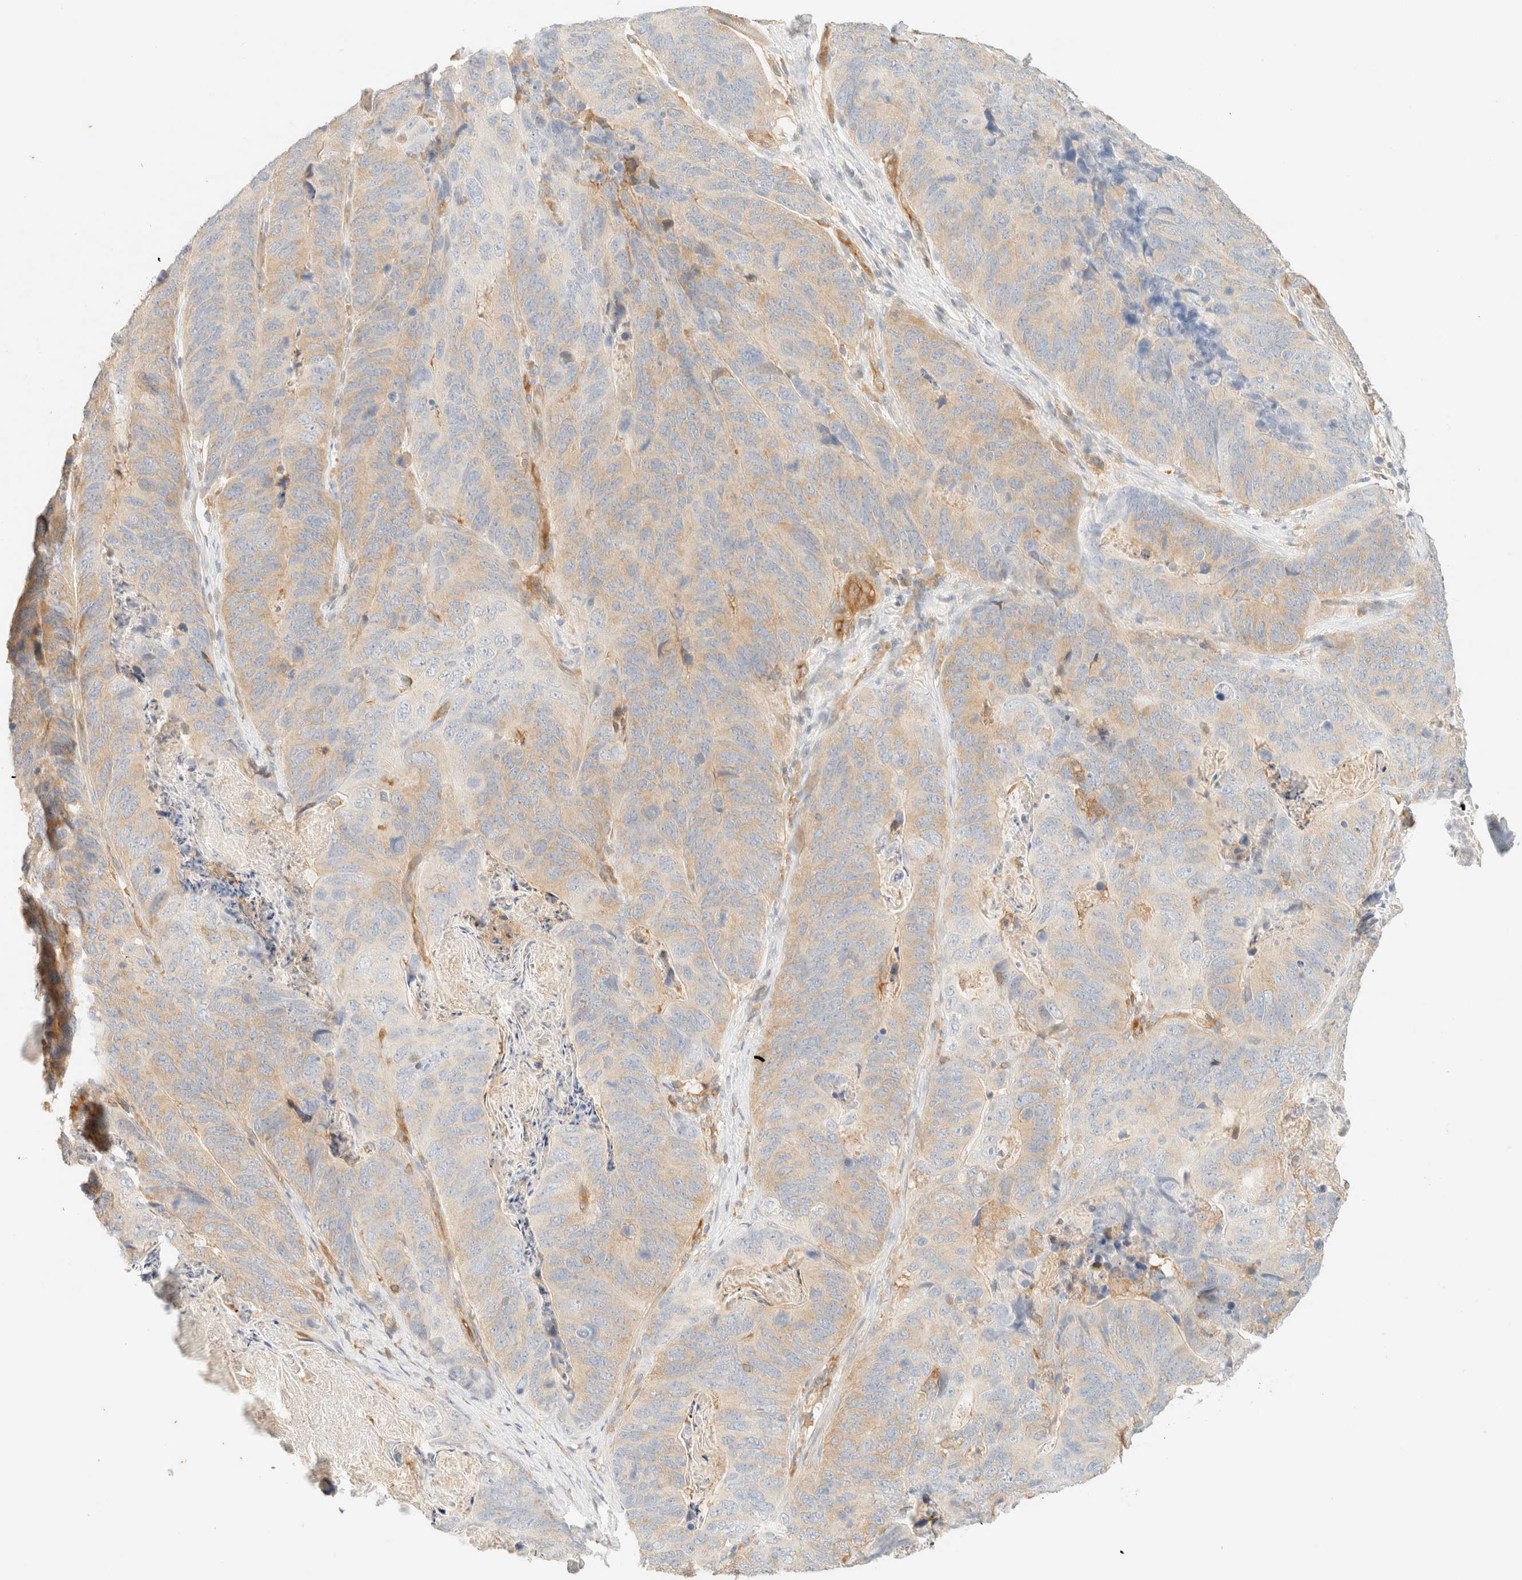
{"staining": {"intensity": "weak", "quantity": ">75%", "location": "cytoplasmic/membranous"}, "tissue": "stomach cancer", "cell_type": "Tumor cells", "image_type": "cancer", "snomed": [{"axis": "morphology", "description": "Normal tissue, NOS"}, {"axis": "morphology", "description": "Adenocarcinoma, NOS"}, {"axis": "topography", "description": "Stomach"}], "caption": "Immunohistochemical staining of human stomach cancer (adenocarcinoma) exhibits weak cytoplasmic/membranous protein staining in approximately >75% of tumor cells.", "gene": "FHOD1", "patient": {"sex": "female", "age": 89}}